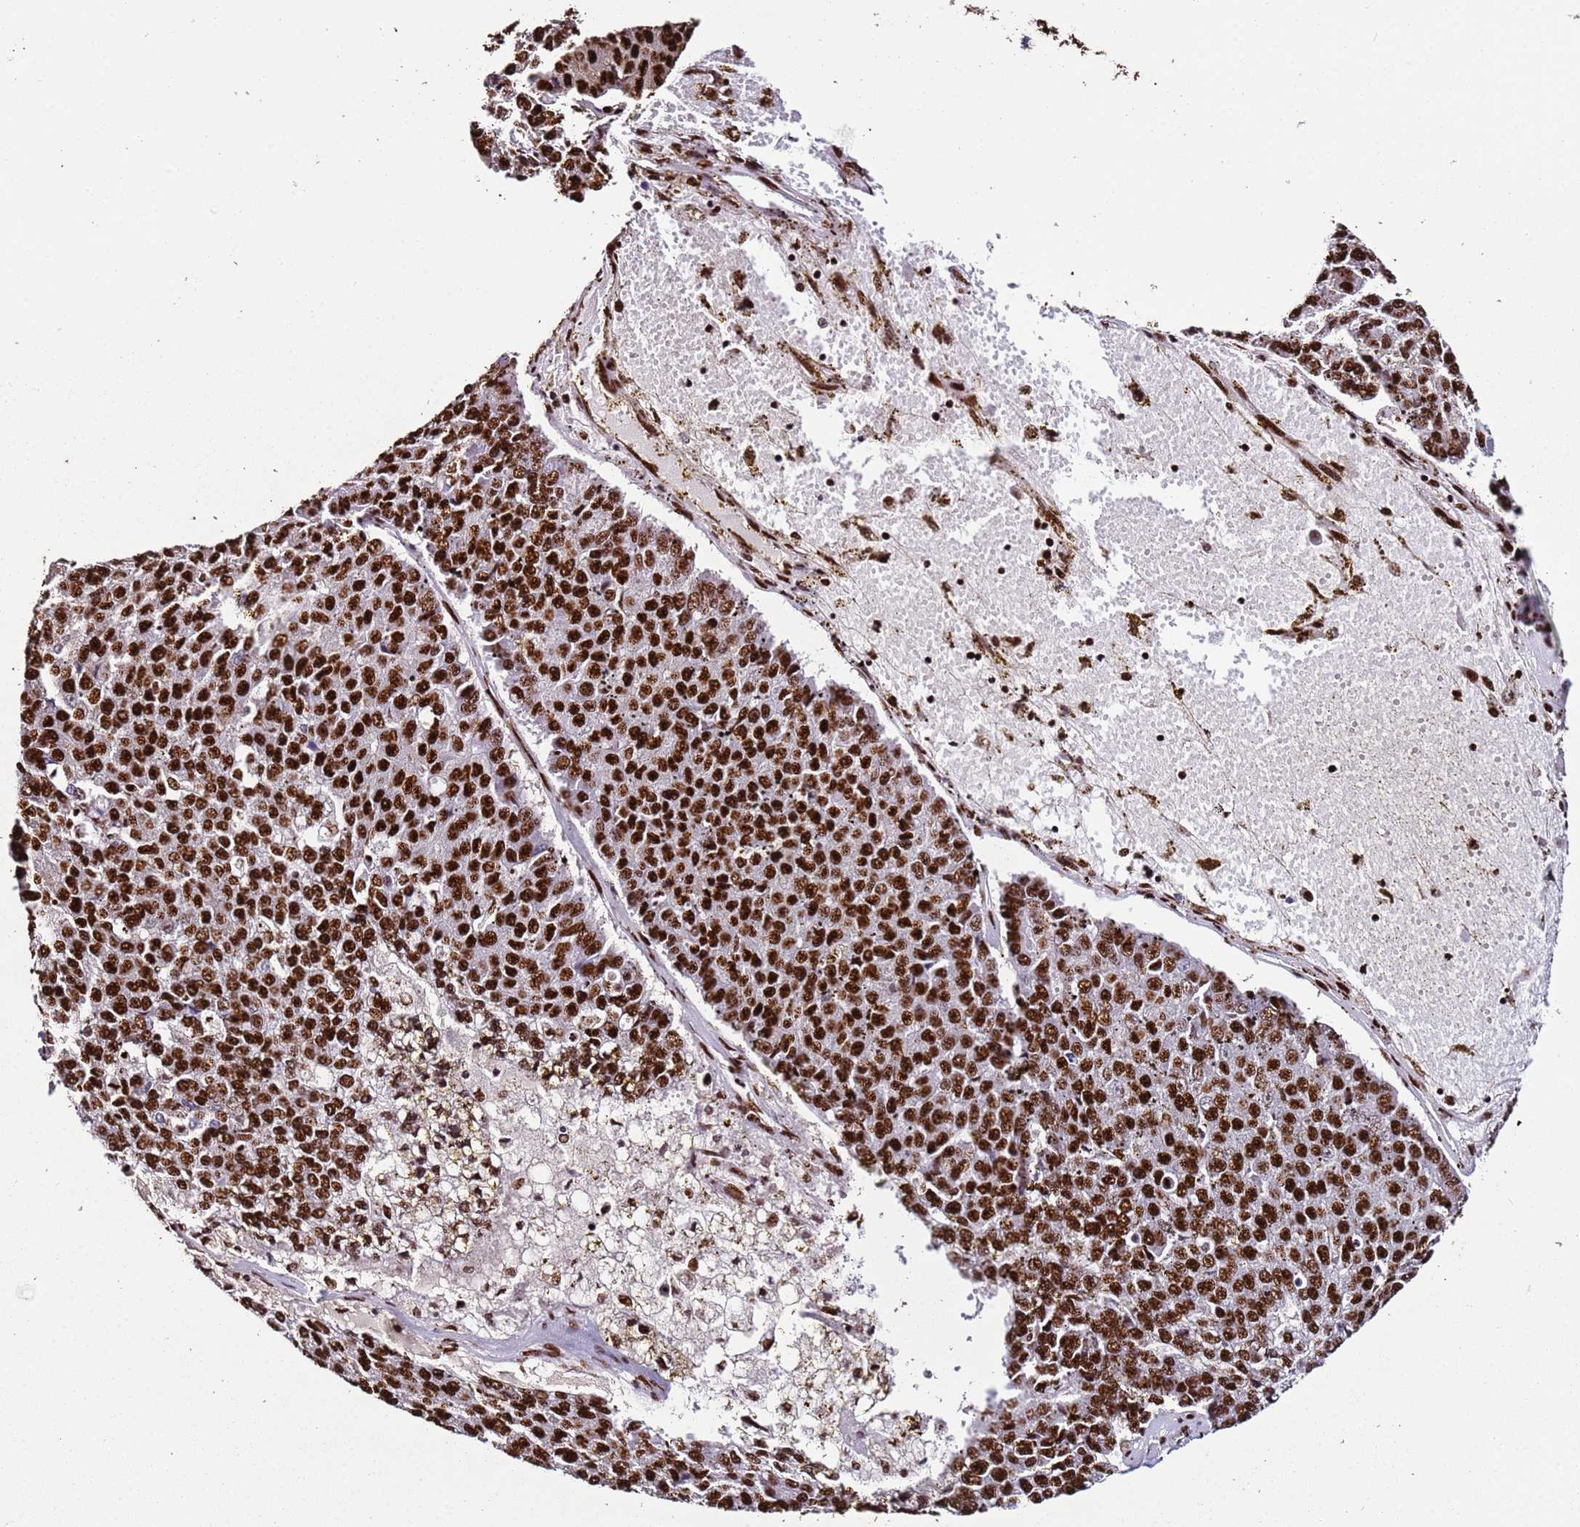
{"staining": {"intensity": "strong", "quantity": ">75%", "location": "nuclear"}, "tissue": "pancreatic cancer", "cell_type": "Tumor cells", "image_type": "cancer", "snomed": [{"axis": "morphology", "description": "Adenocarcinoma, NOS"}, {"axis": "topography", "description": "Pancreas"}], "caption": "Pancreatic cancer (adenocarcinoma) tissue demonstrates strong nuclear staining in approximately >75% of tumor cells", "gene": "C6orf226", "patient": {"sex": "male", "age": 50}}